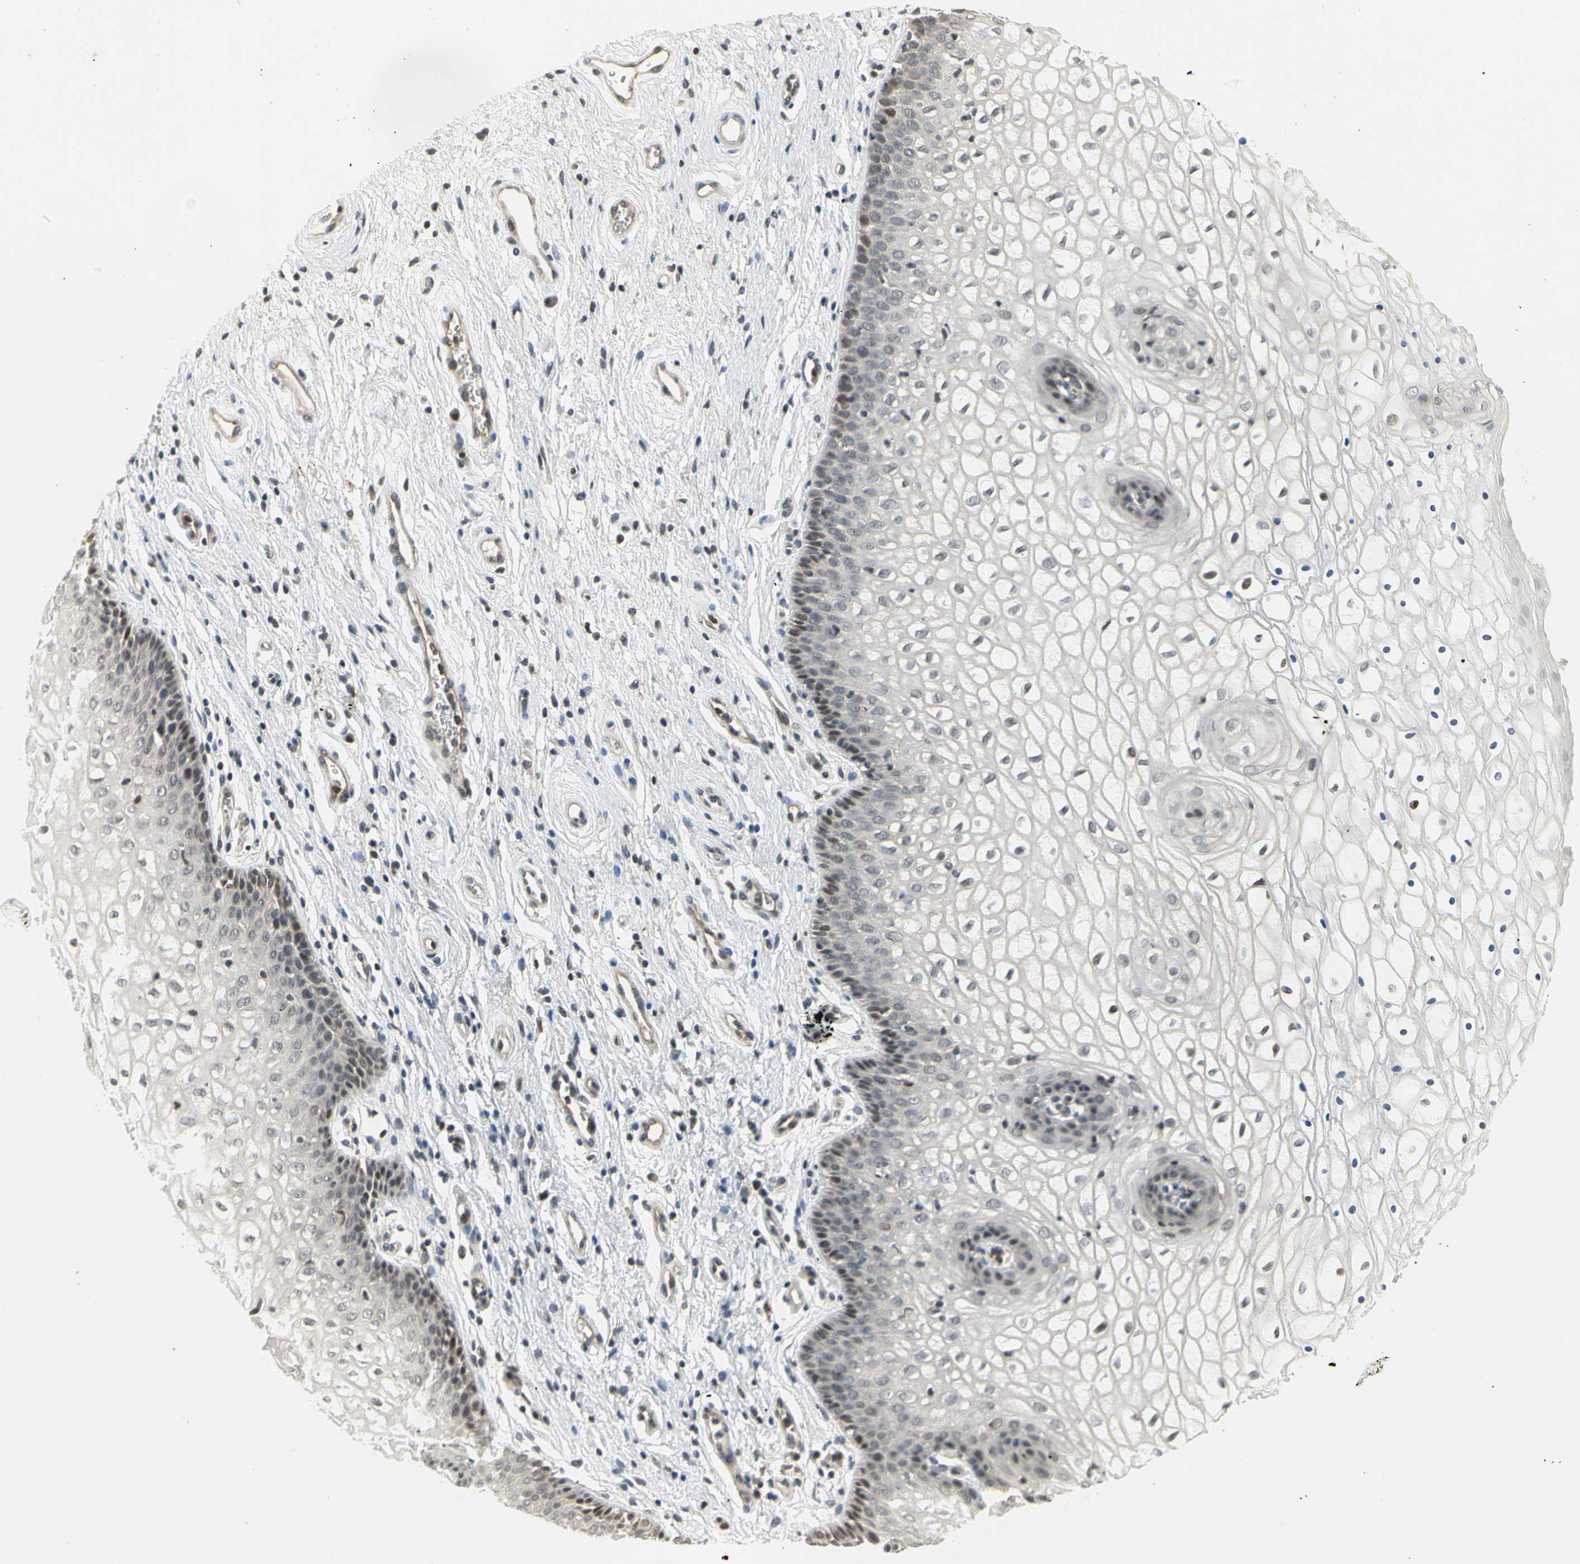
{"staining": {"intensity": "moderate", "quantity": "25%-75%", "location": "nuclear"}, "tissue": "vagina", "cell_type": "Squamous epithelial cells", "image_type": "normal", "snomed": [{"axis": "morphology", "description": "Normal tissue, NOS"}, {"axis": "topography", "description": "Vagina"}], "caption": "This histopathology image reveals immunohistochemistry (IHC) staining of unremarkable vagina, with medium moderate nuclear positivity in approximately 25%-75% of squamous epithelial cells.", "gene": "IMPG2", "patient": {"sex": "female", "age": 34}}